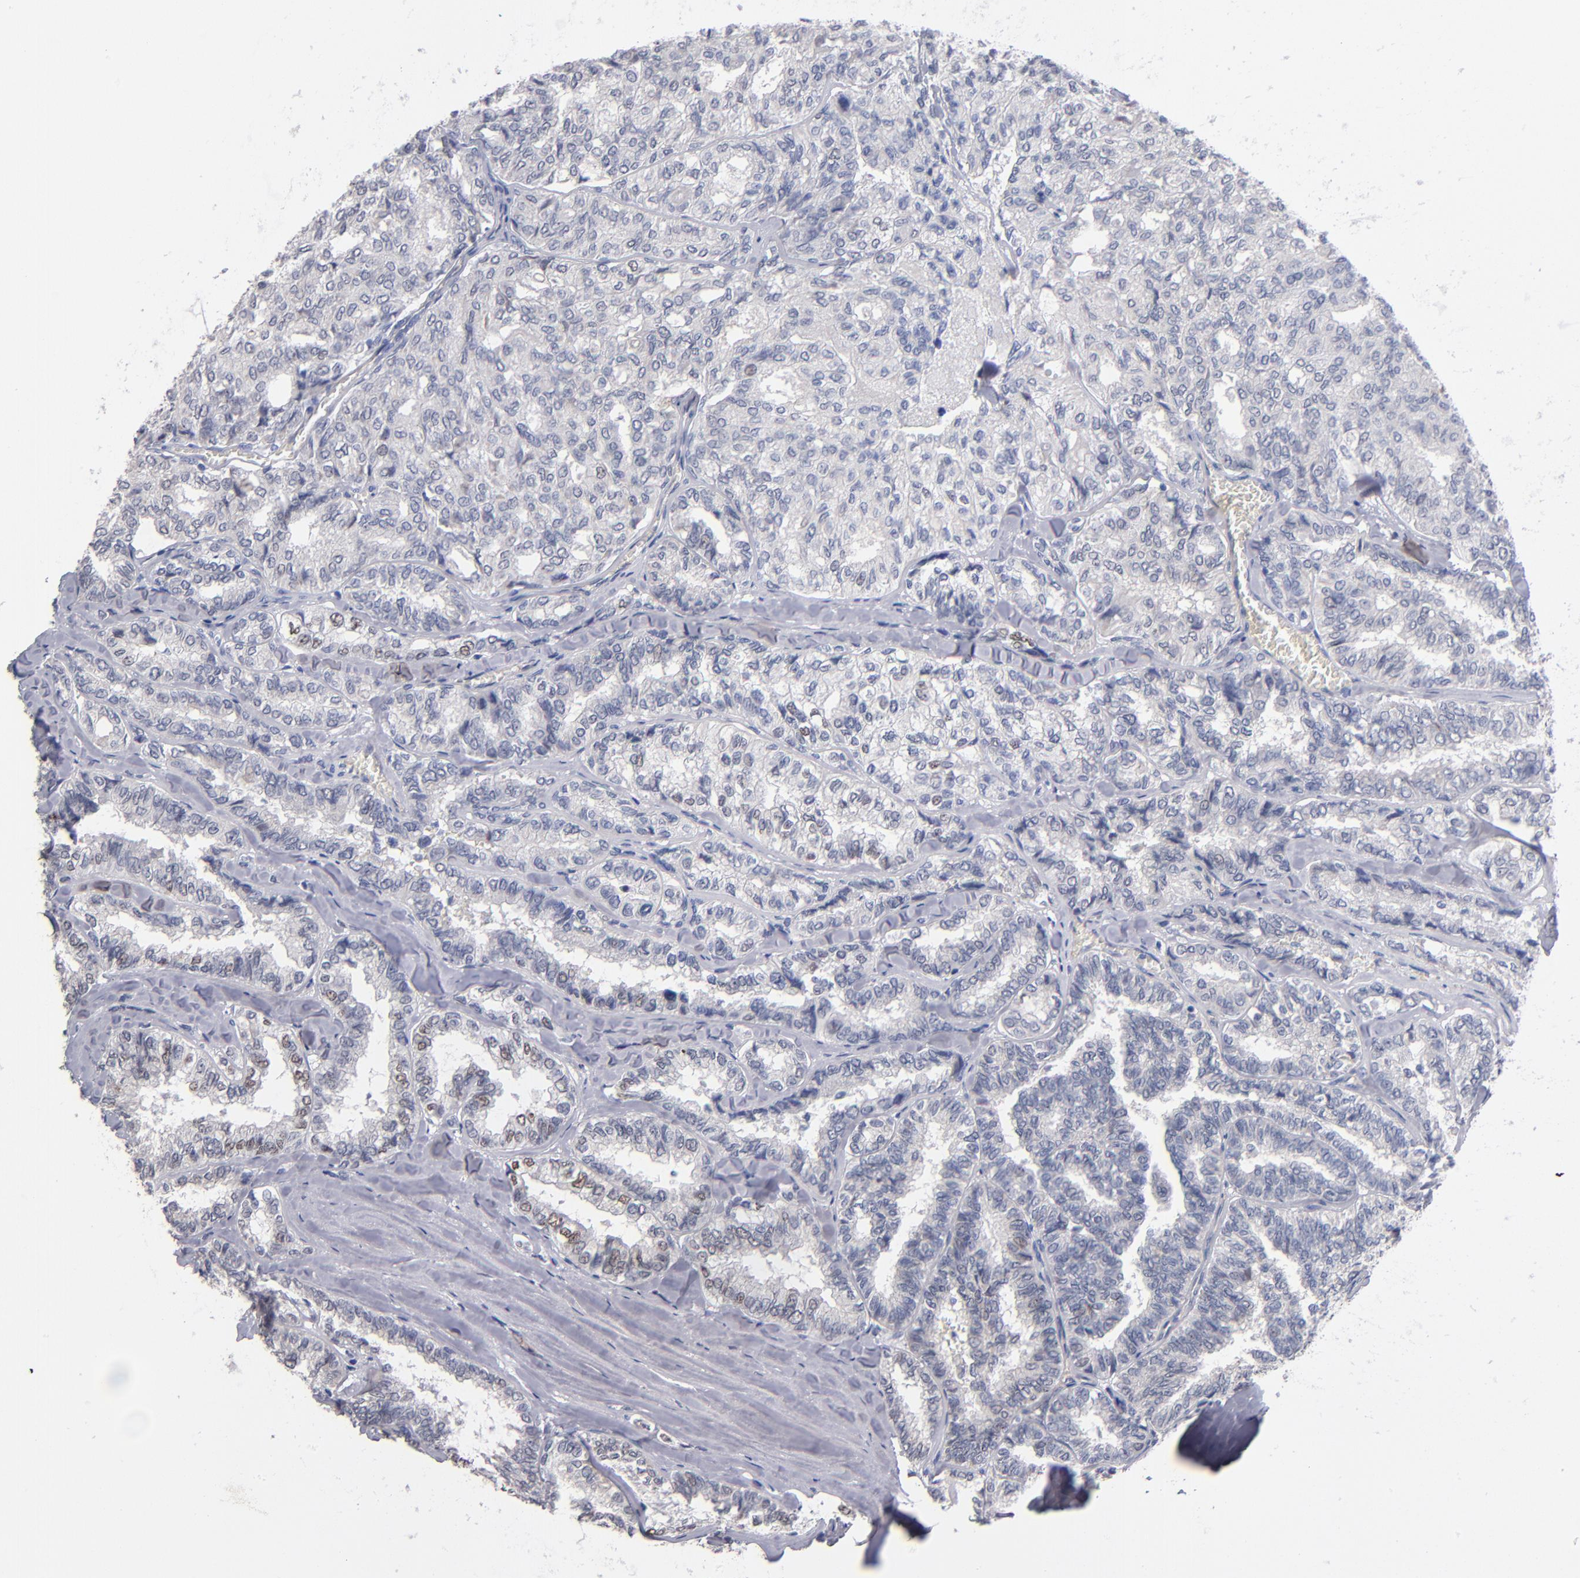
{"staining": {"intensity": "negative", "quantity": "none", "location": "none"}, "tissue": "thyroid cancer", "cell_type": "Tumor cells", "image_type": "cancer", "snomed": [{"axis": "morphology", "description": "Papillary adenocarcinoma, NOS"}, {"axis": "topography", "description": "Thyroid gland"}], "caption": "Photomicrograph shows no protein staining in tumor cells of thyroid cancer tissue.", "gene": "MN1", "patient": {"sex": "female", "age": 35}}